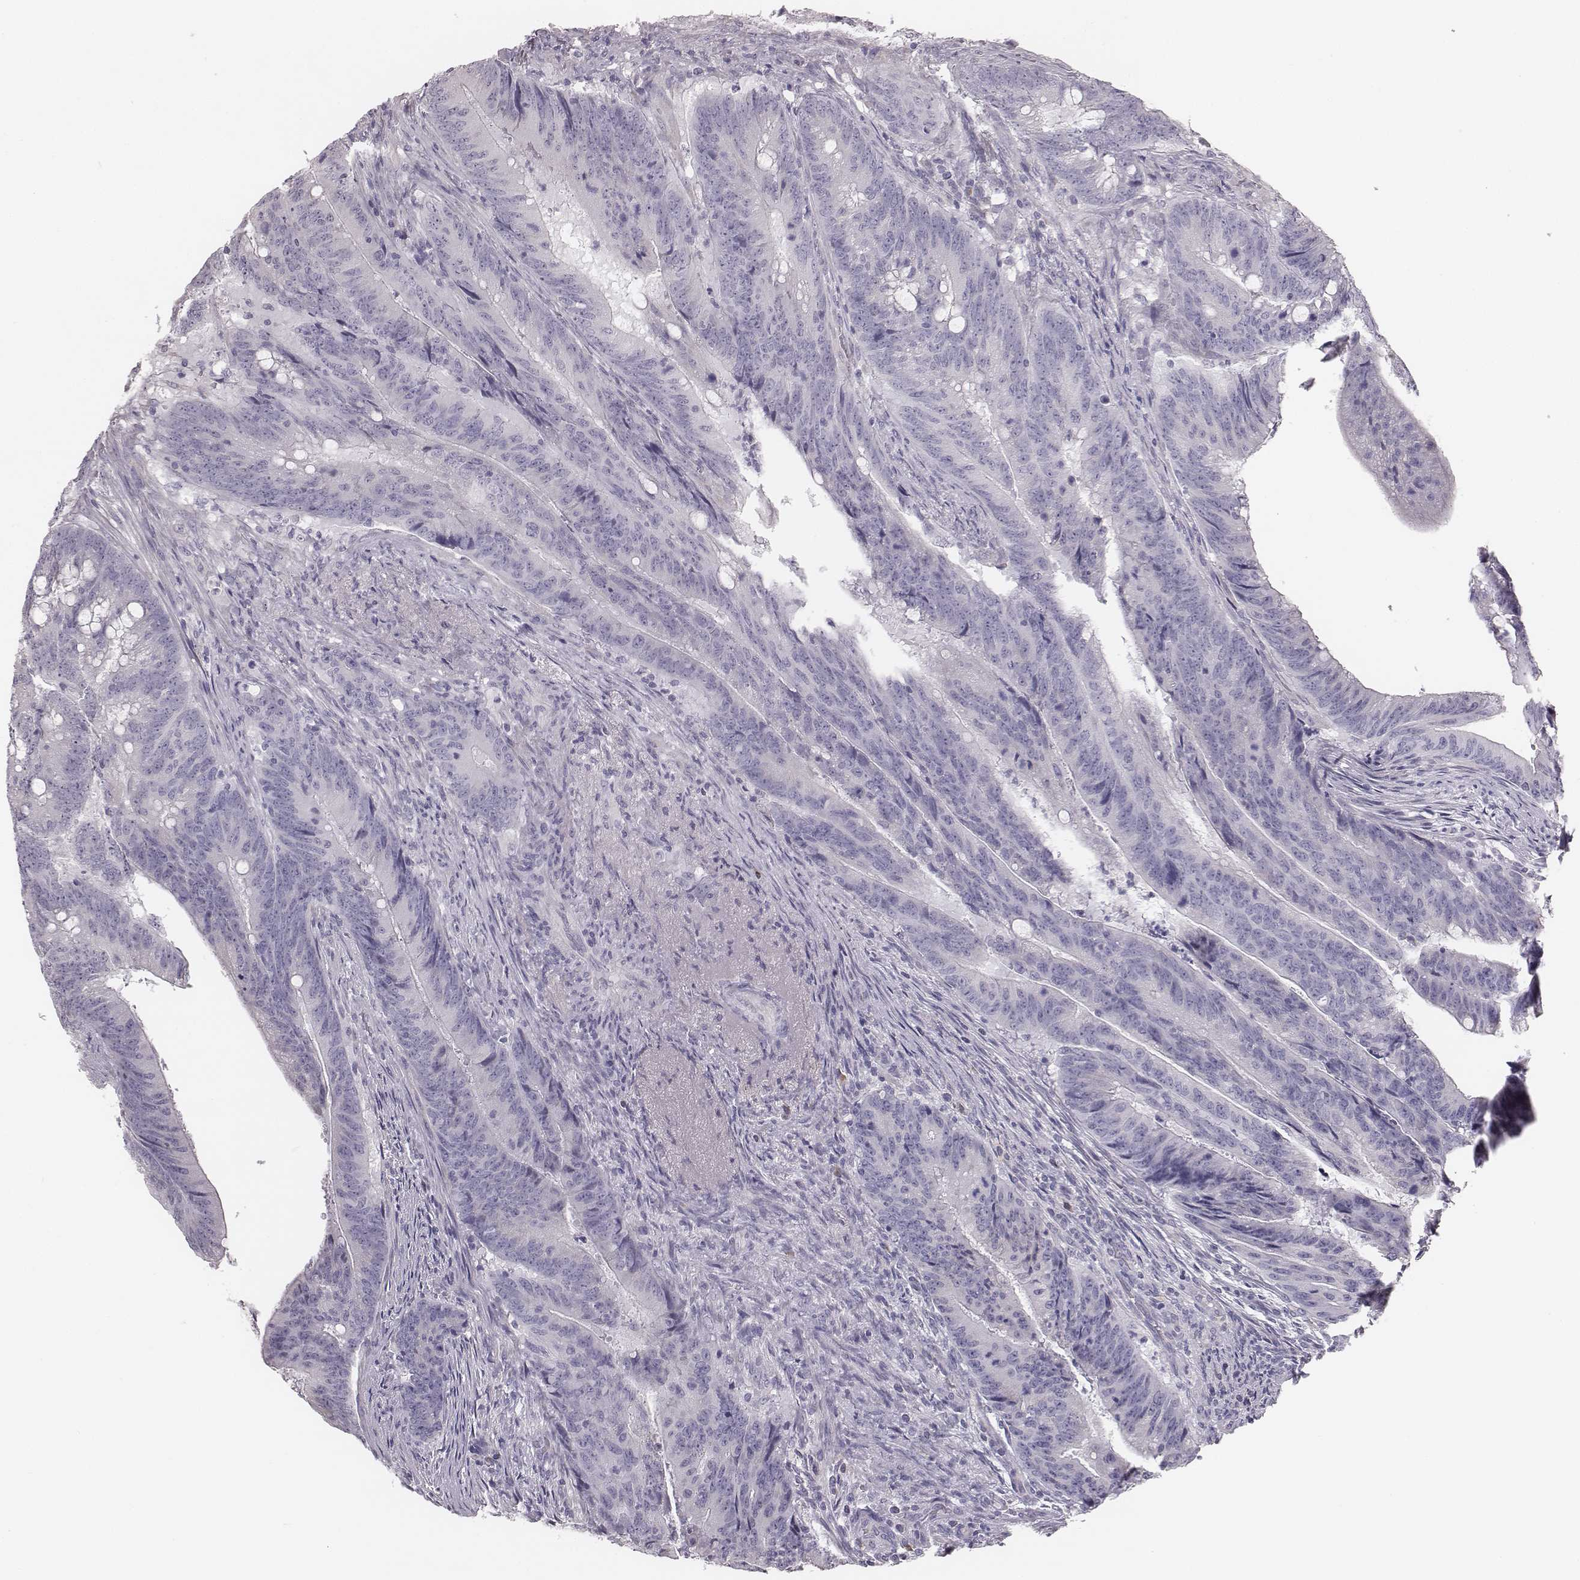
{"staining": {"intensity": "negative", "quantity": "none", "location": "none"}, "tissue": "colorectal cancer", "cell_type": "Tumor cells", "image_type": "cancer", "snomed": [{"axis": "morphology", "description": "Adenocarcinoma, NOS"}, {"axis": "topography", "description": "Colon"}], "caption": "Immunohistochemical staining of adenocarcinoma (colorectal) exhibits no significant expression in tumor cells.", "gene": "C6orf58", "patient": {"sex": "female", "age": 87}}